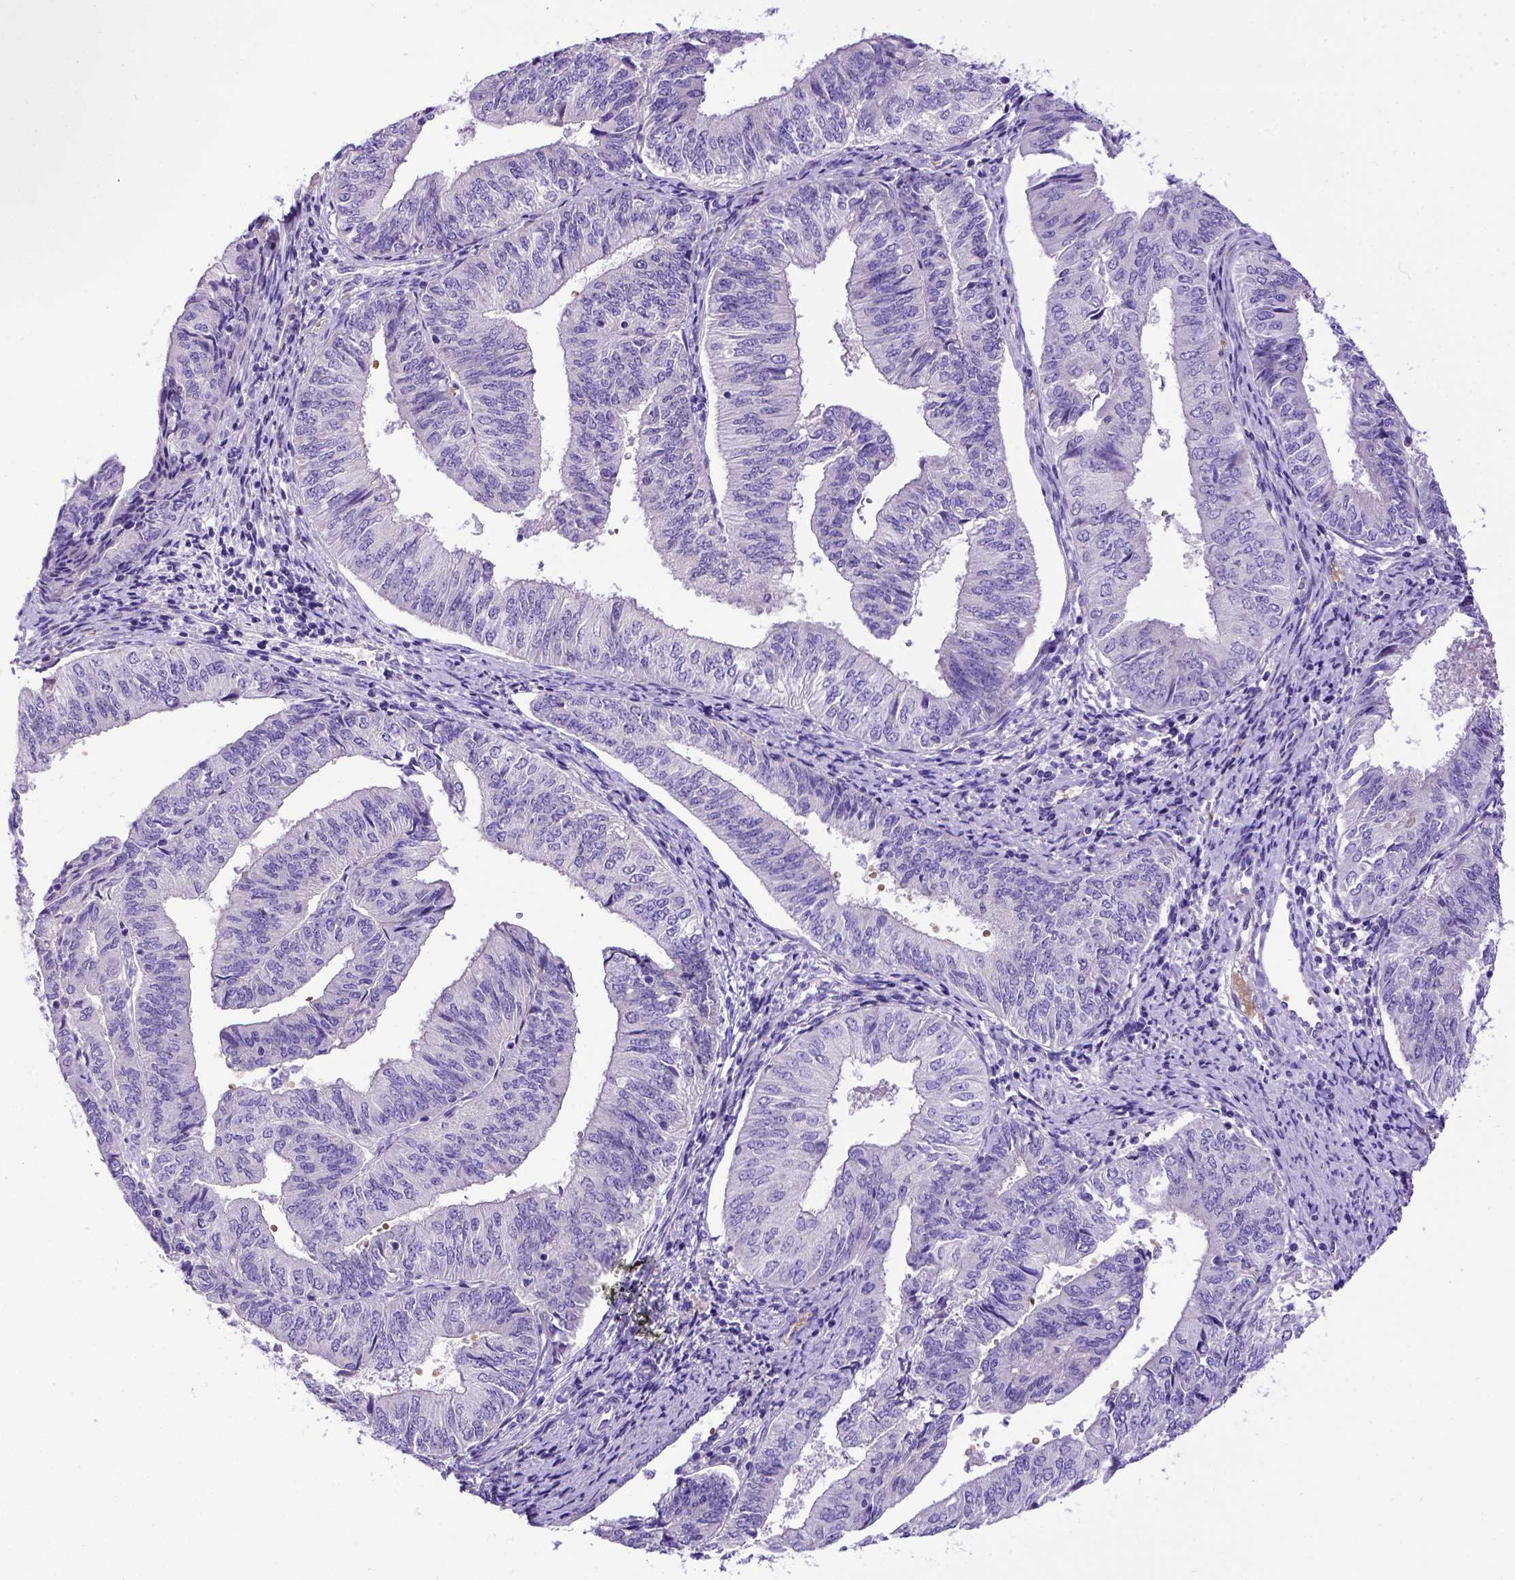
{"staining": {"intensity": "negative", "quantity": "none", "location": "none"}, "tissue": "endometrial cancer", "cell_type": "Tumor cells", "image_type": "cancer", "snomed": [{"axis": "morphology", "description": "Adenocarcinoma, NOS"}, {"axis": "topography", "description": "Endometrium"}], "caption": "Immunohistochemical staining of endometrial cancer (adenocarcinoma) demonstrates no significant expression in tumor cells.", "gene": "ADAM12", "patient": {"sex": "female", "age": 58}}